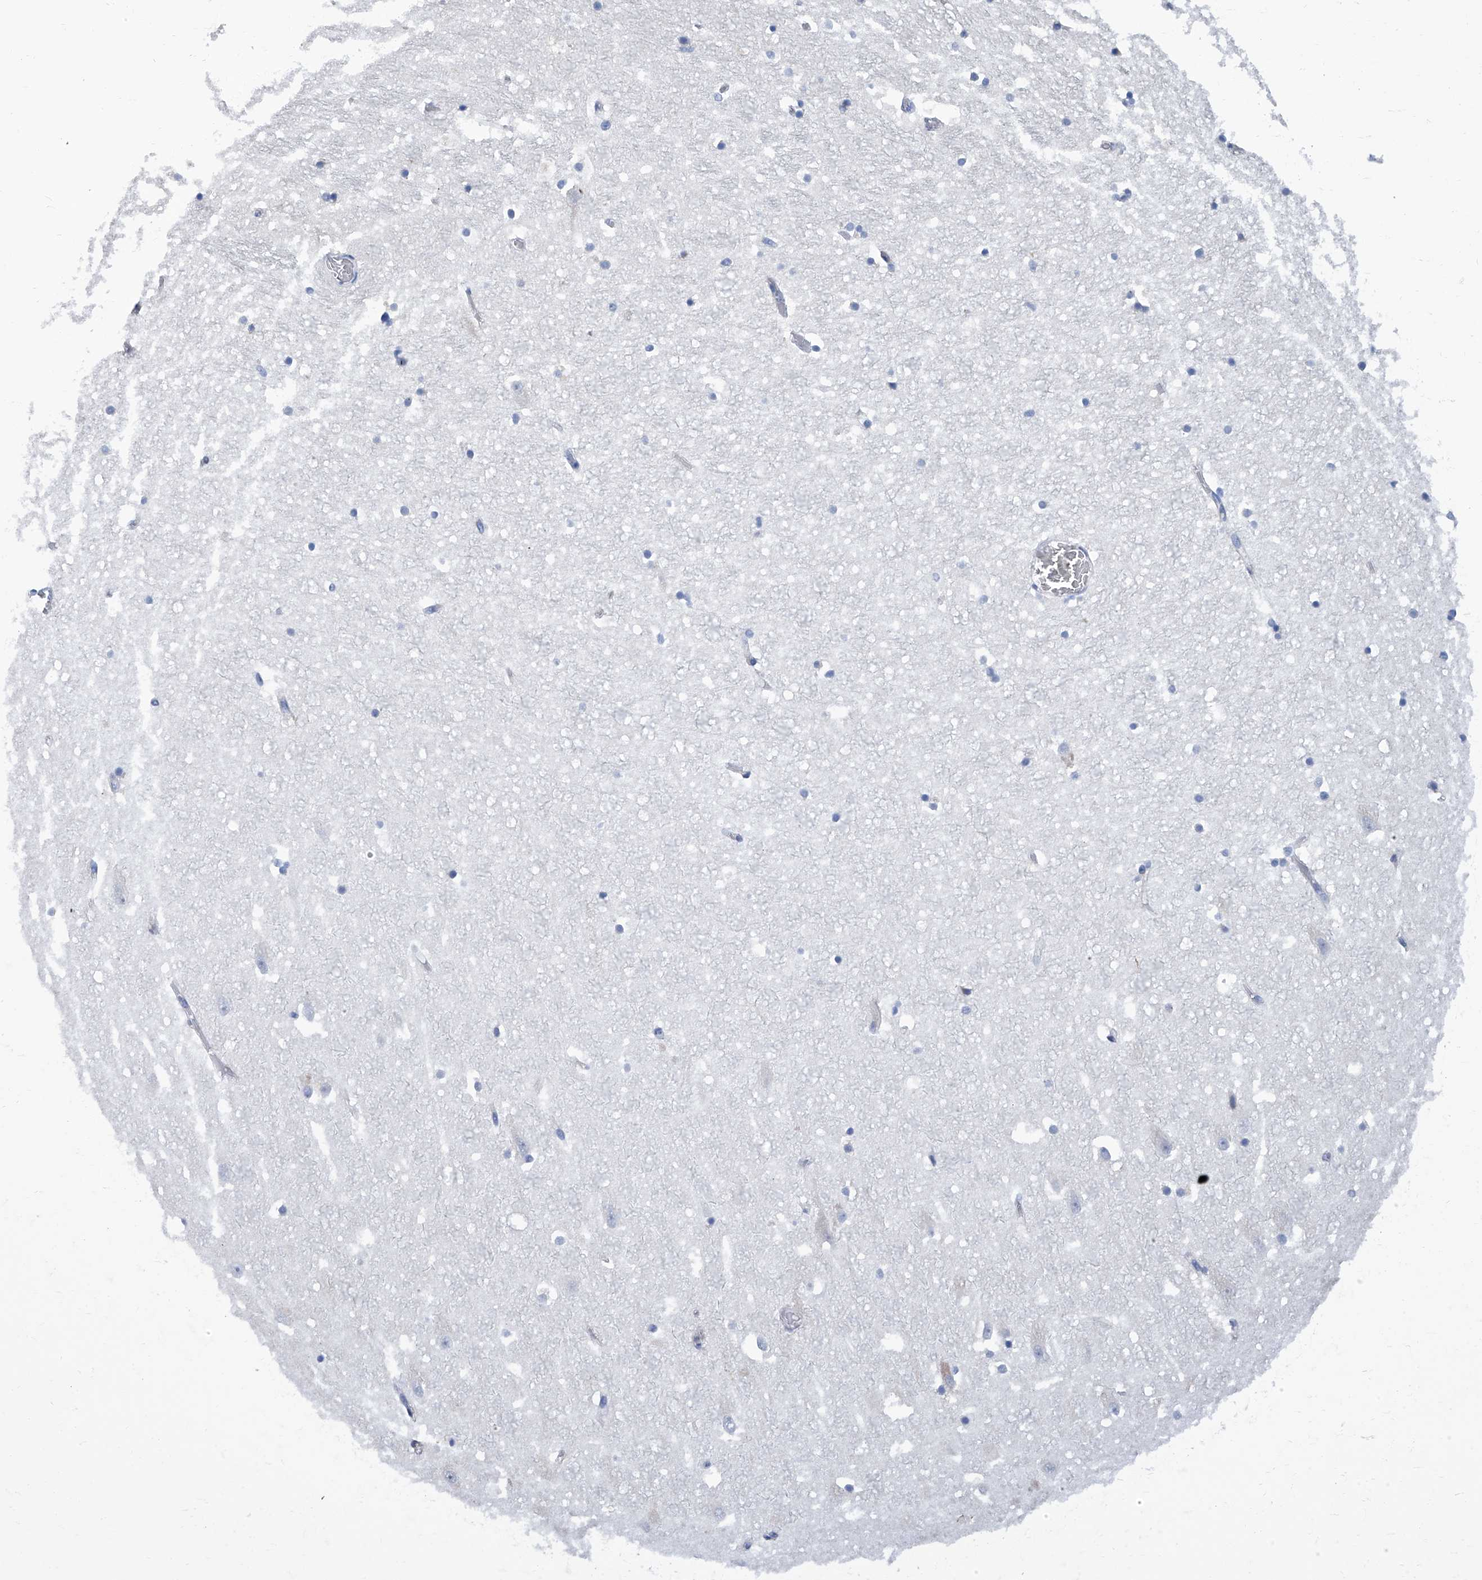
{"staining": {"intensity": "negative", "quantity": "none", "location": "none"}, "tissue": "hippocampus", "cell_type": "Glial cells", "image_type": "normal", "snomed": [{"axis": "morphology", "description": "Normal tissue, NOS"}, {"axis": "topography", "description": "Hippocampus"}], "caption": "High magnification brightfield microscopy of unremarkable hippocampus stained with DAB (3,3'-diaminobenzidine) (brown) and counterstained with hematoxylin (blue): glial cells show no significant positivity. (Brightfield microscopy of DAB immunohistochemistry (IHC) at high magnification).", "gene": "SMS", "patient": {"sex": "female", "age": 52}}